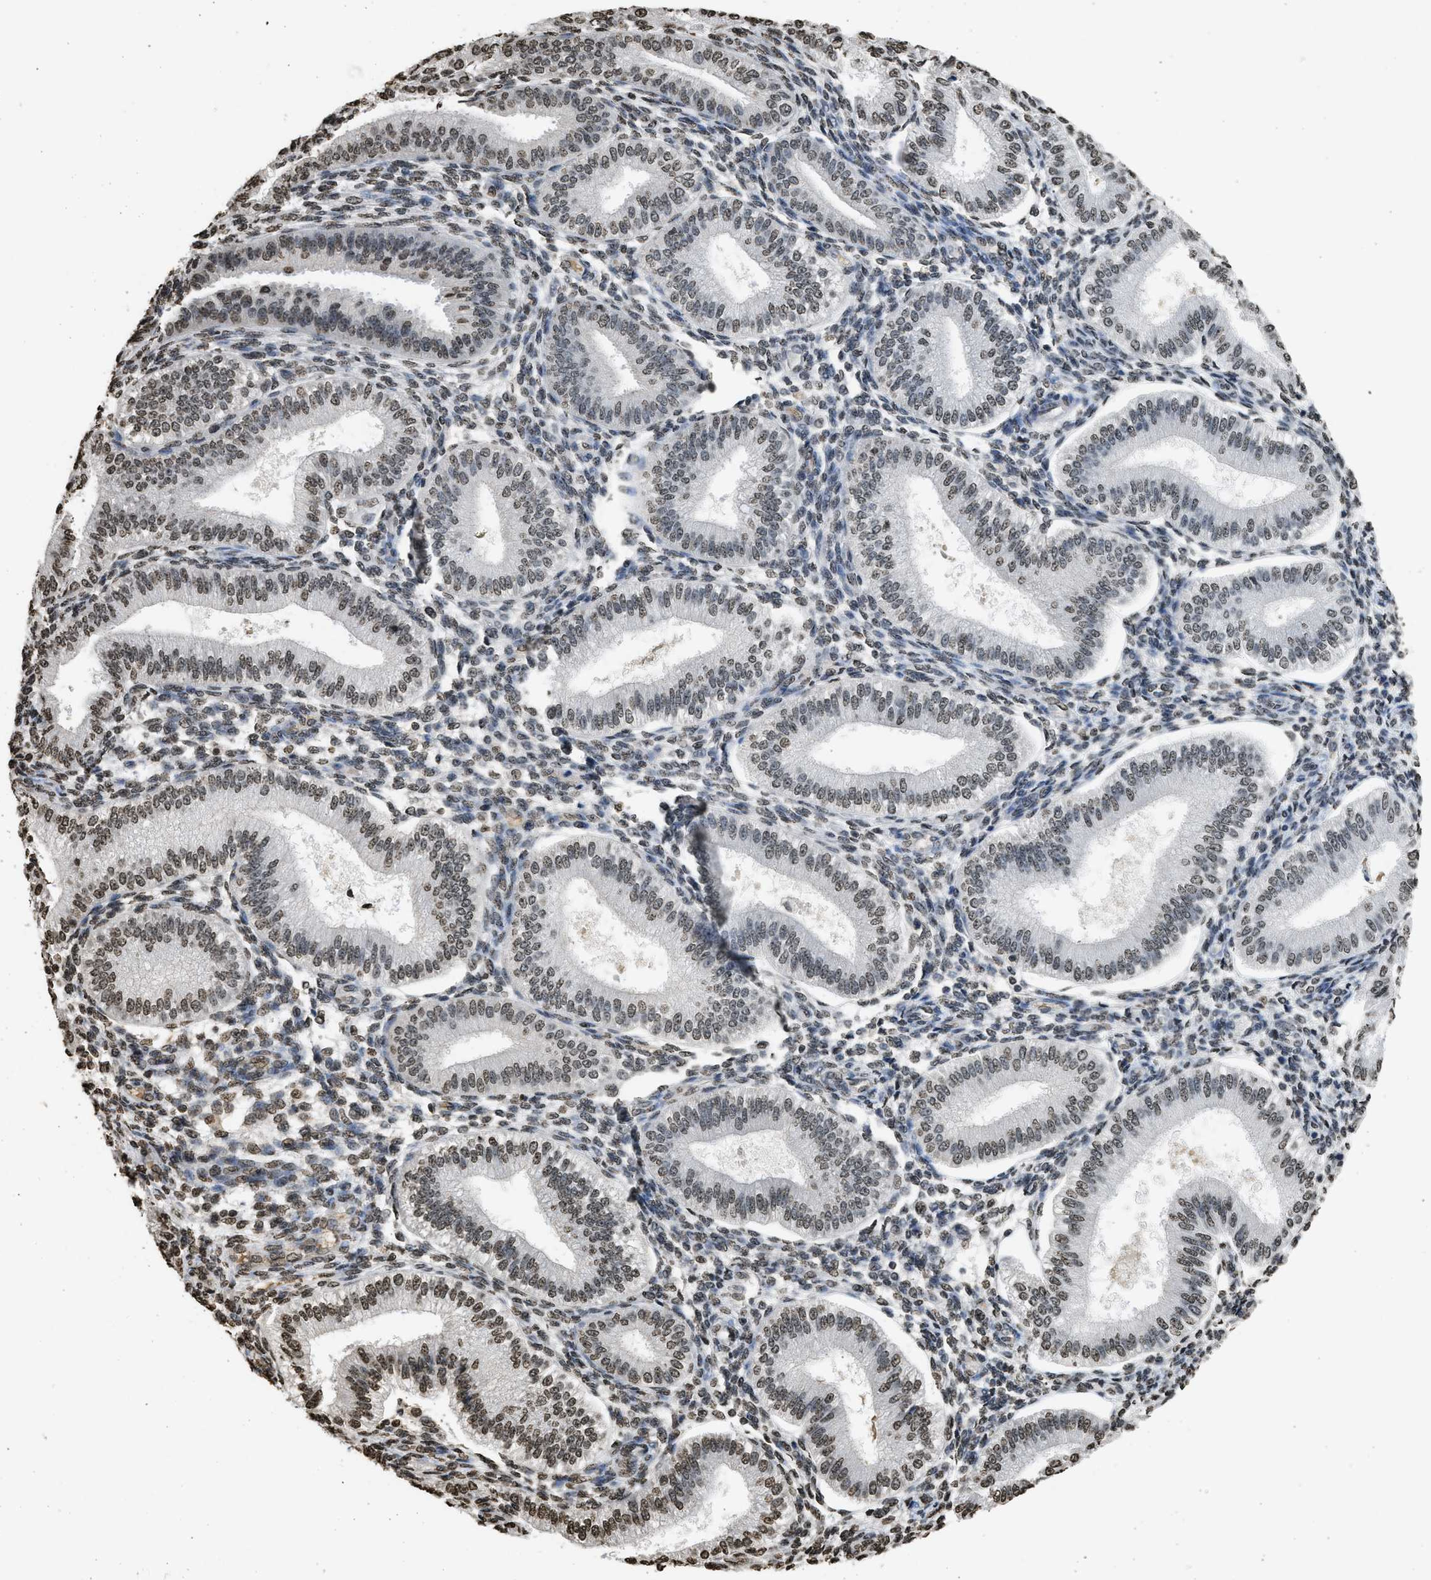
{"staining": {"intensity": "weak", "quantity": "25%-75%", "location": "nuclear"}, "tissue": "endometrium", "cell_type": "Cells in endometrial stroma", "image_type": "normal", "snomed": [{"axis": "morphology", "description": "Normal tissue, NOS"}, {"axis": "topography", "description": "Endometrium"}], "caption": "High-power microscopy captured an immunohistochemistry photomicrograph of benign endometrium, revealing weak nuclear expression in about 25%-75% of cells in endometrial stroma. (DAB = brown stain, brightfield microscopy at high magnification).", "gene": "RRAGC", "patient": {"sex": "female", "age": 39}}